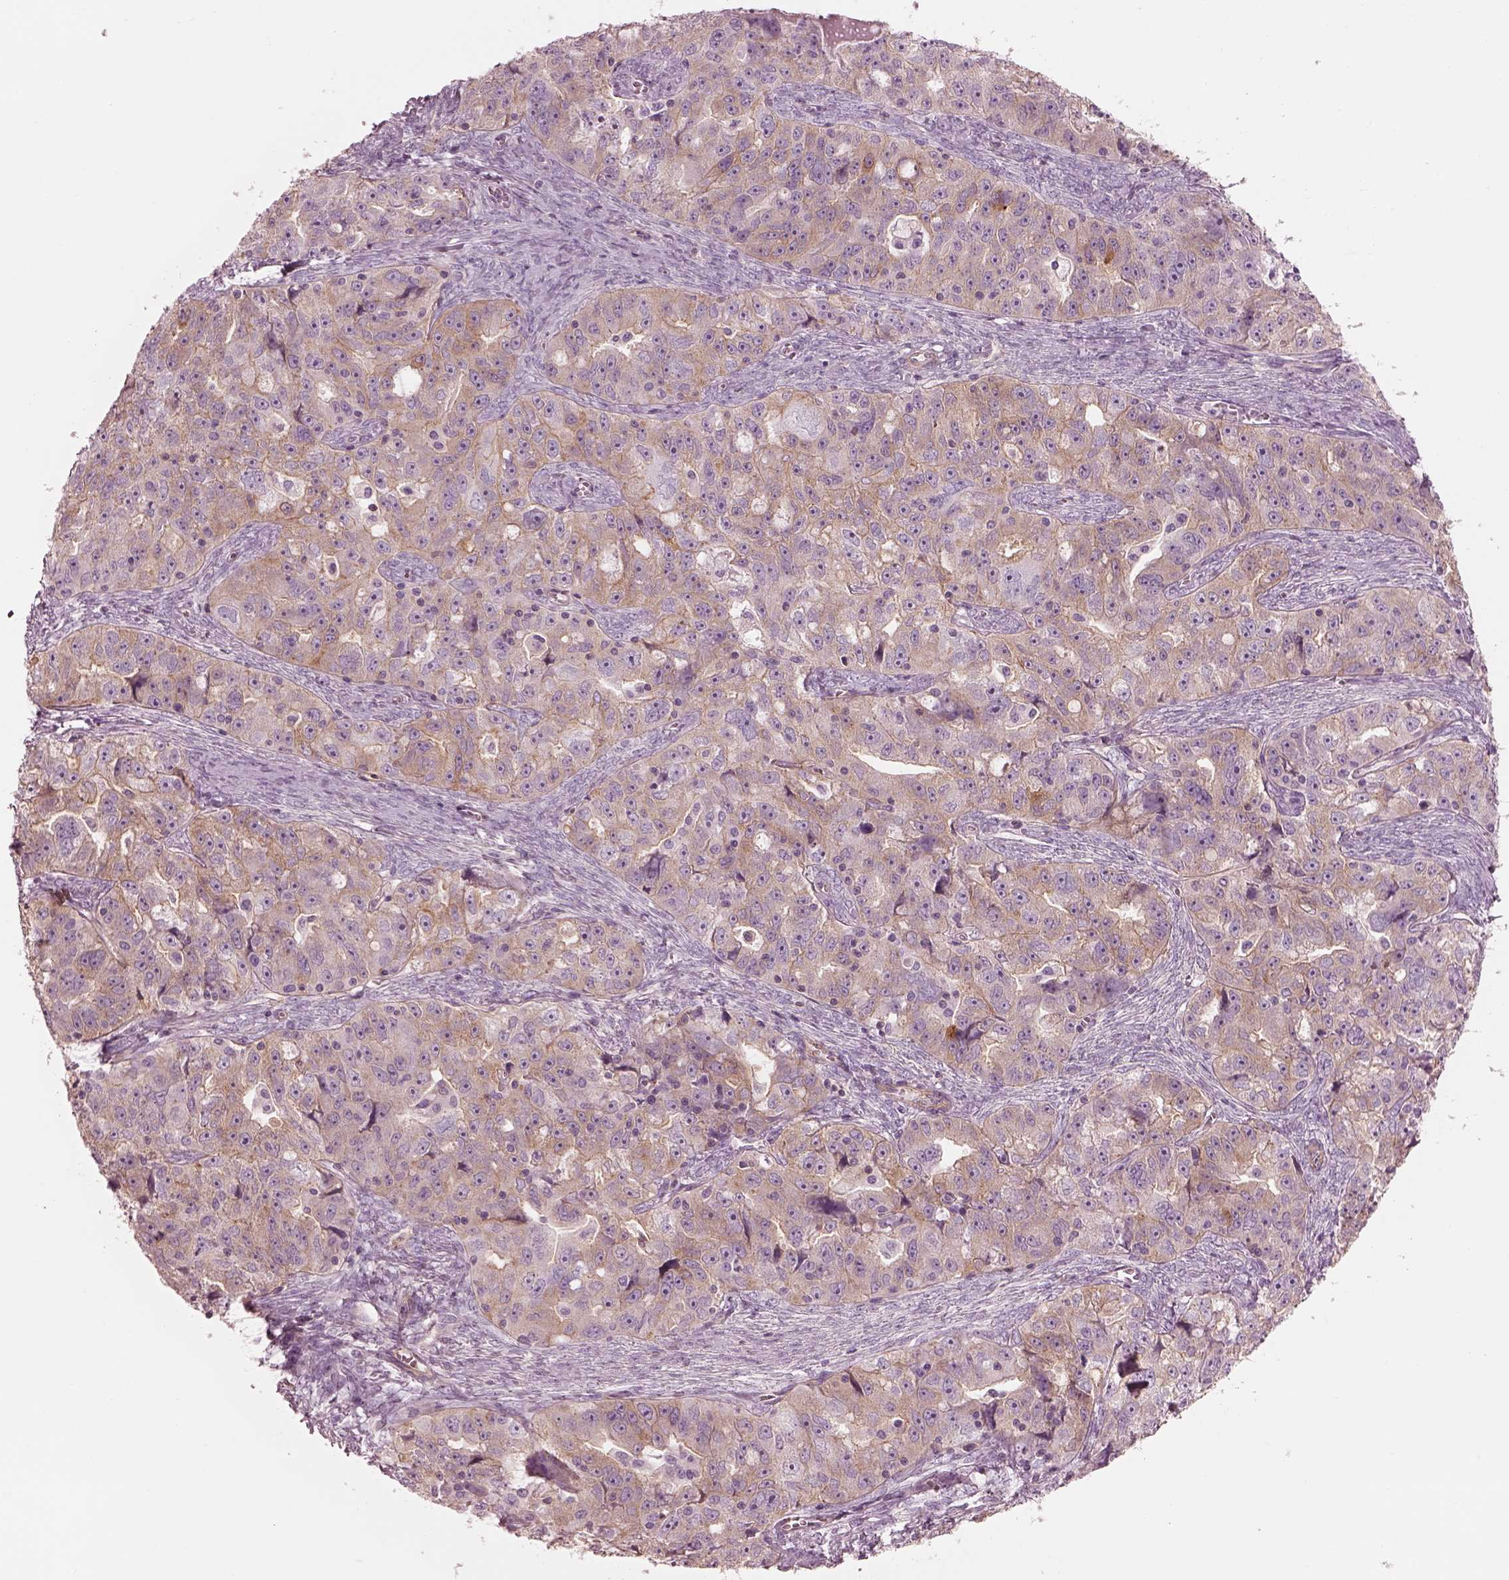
{"staining": {"intensity": "weak", "quantity": ">75%", "location": "cytoplasmic/membranous"}, "tissue": "ovarian cancer", "cell_type": "Tumor cells", "image_type": "cancer", "snomed": [{"axis": "morphology", "description": "Cystadenocarcinoma, serous, NOS"}, {"axis": "topography", "description": "Ovary"}], "caption": "A brown stain labels weak cytoplasmic/membranous expression of a protein in ovarian cancer tumor cells. Nuclei are stained in blue.", "gene": "ELAPOR1", "patient": {"sex": "female", "age": 51}}